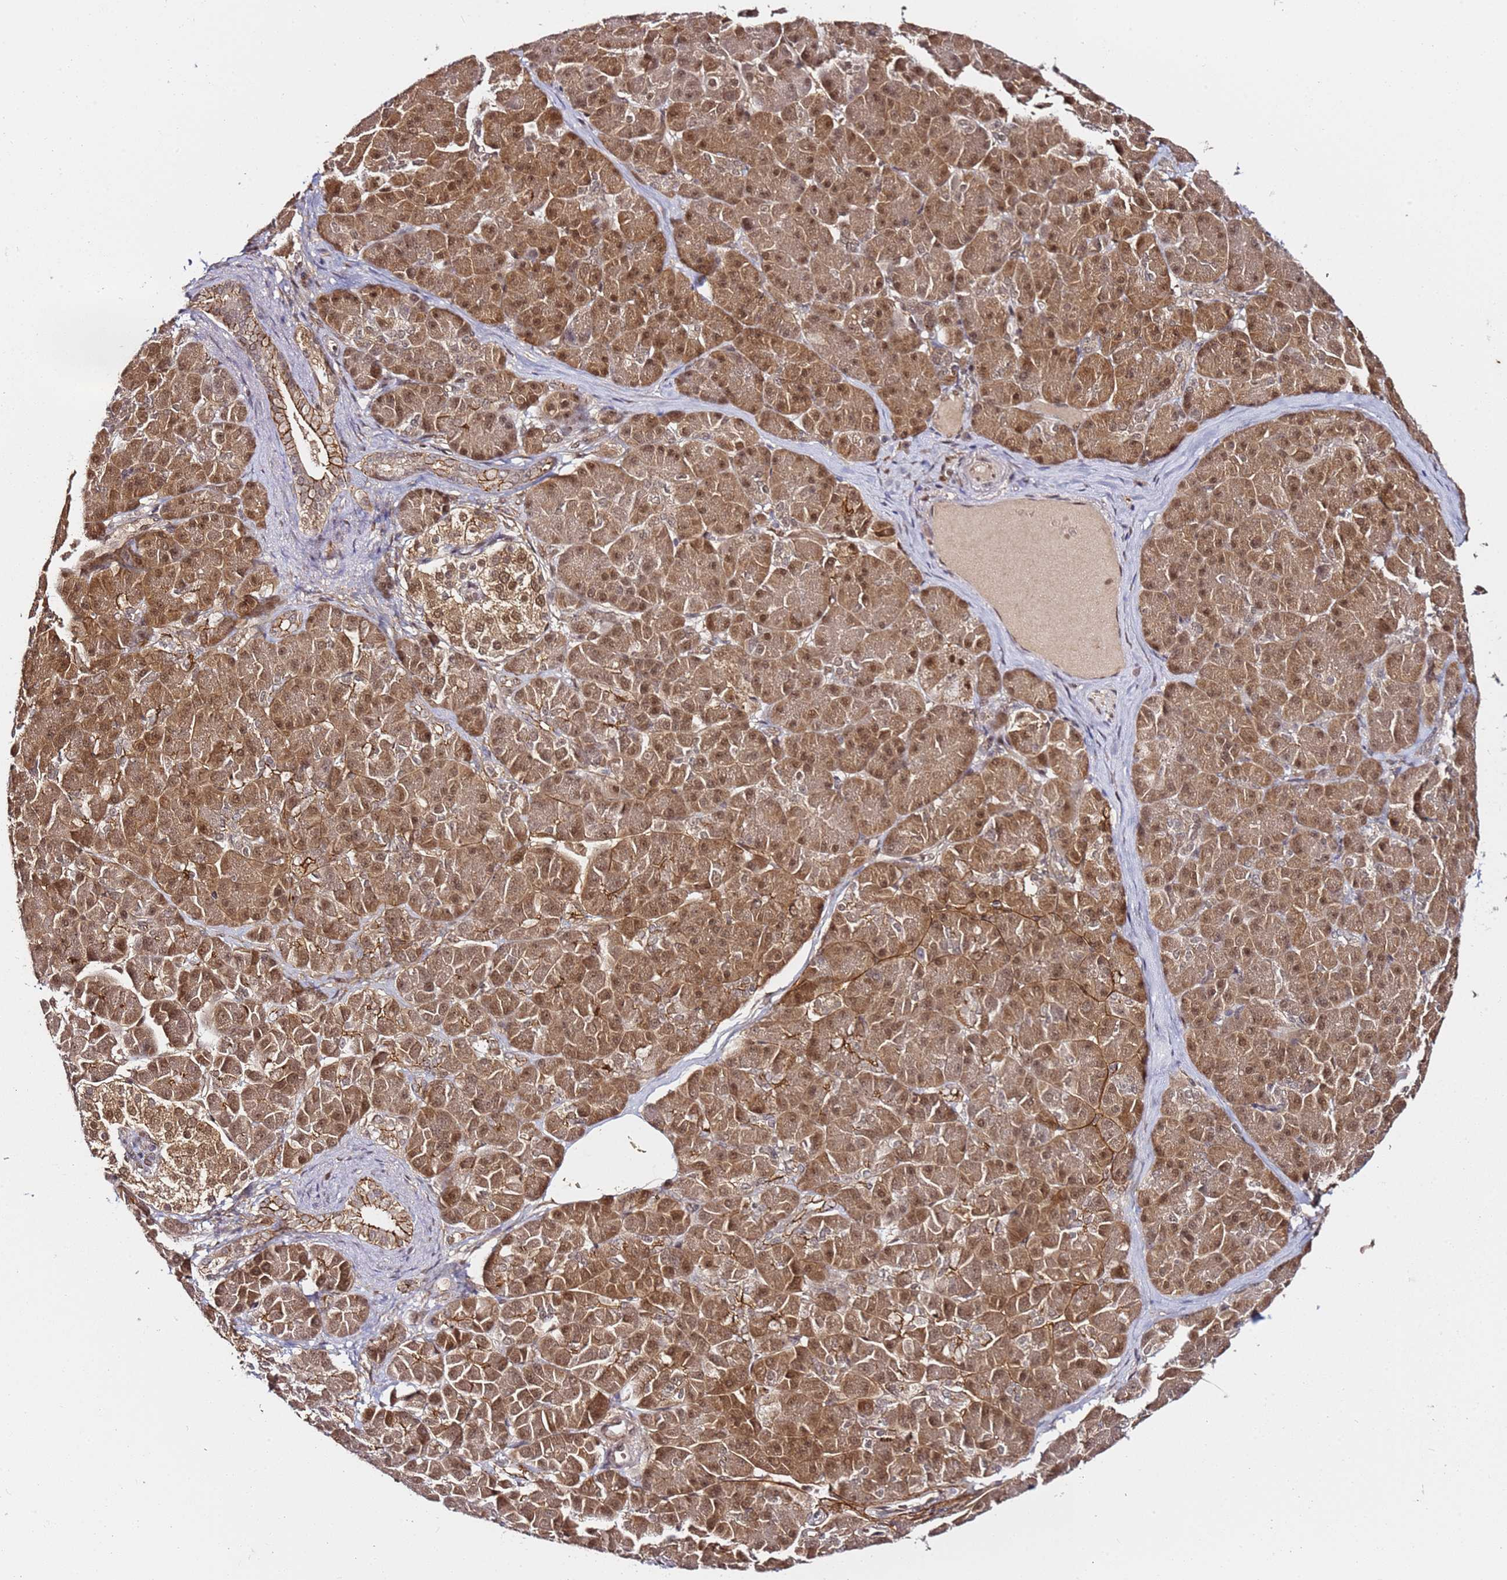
{"staining": {"intensity": "moderate", "quantity": ">75%", "location": "cytoplasmic/membranous,nuclear"}, "tissue": "pancreatic cancer", "cell_type": "Tumor cells", "image_type": "cancer", "snomed": [{"axis": "morphology", "description": "Normal tissue, NOS"}, {"axis": "morphology", "description": "Adenocarcinoma, NOS"}, {"axis": "topography", "description": "Pancreas"}], "caption": "Pancreatic cancer (adenocarcinoma) stained for a protein (brown) demonstrates moderate cytoplasmic/membranous and nuclear positive staining in approximately >75% of tumor cells.", "gene": "RGS18", "patient": {"sex": "female", "age": 68}}